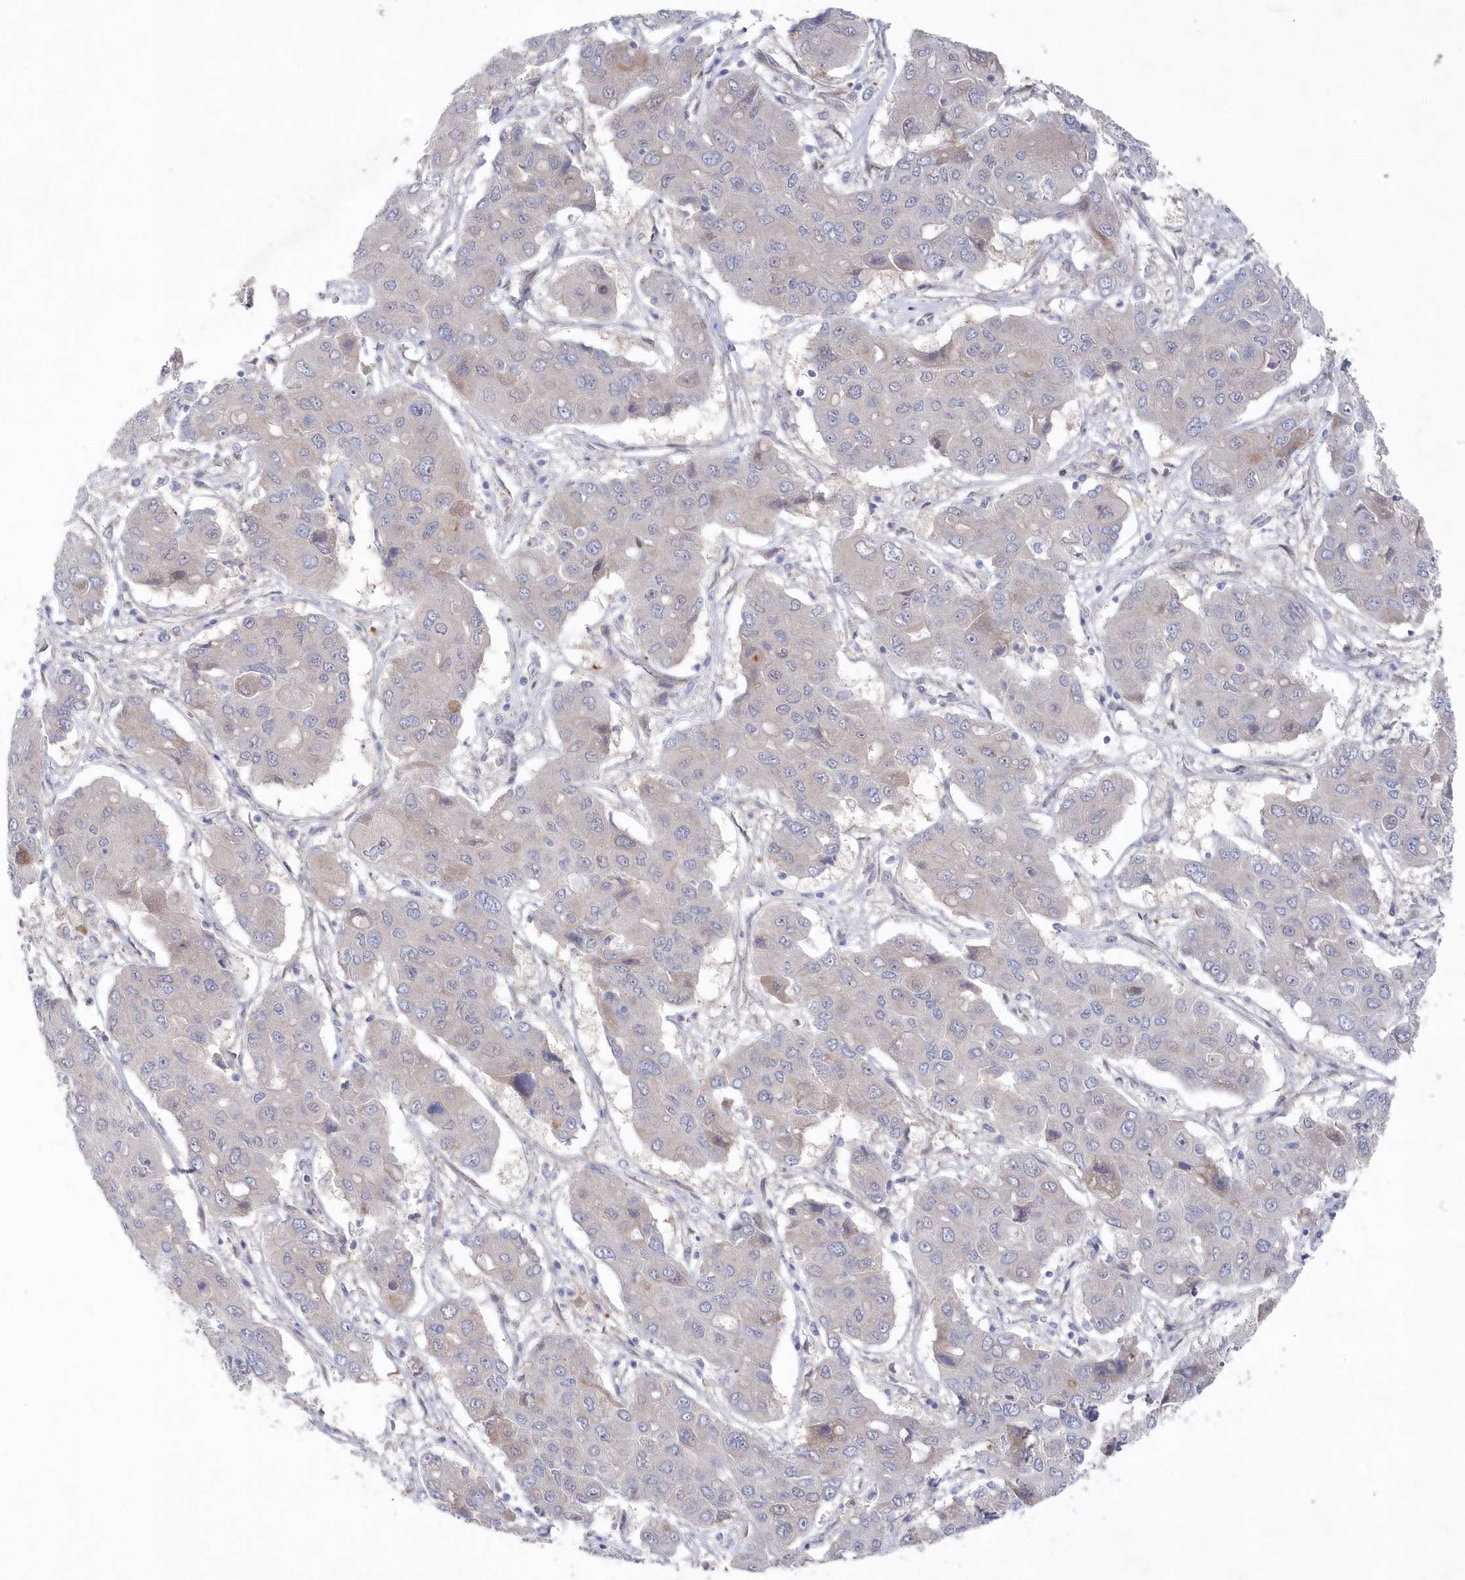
{"staining": {"intensity": "negative", "quantity": "none", "location": "none"}, "tissue": "liver cancer", "cell_type": "Tumor cells", "image_type": "cancer", "snomed": [{"axis": "morphology", "description": "Cholangiocarcinoma"}, {"axis": "topography", "description": "Liver"}], "caption": "DAB (3,3'-diaminobenzidine) immunohistochemical staining of human liver cancer (cholangiocarcinoma) displays no significant positivity in tumor cells.", "gene": "KIAA1586", "patient": {"sex": "male", "age": 67}}